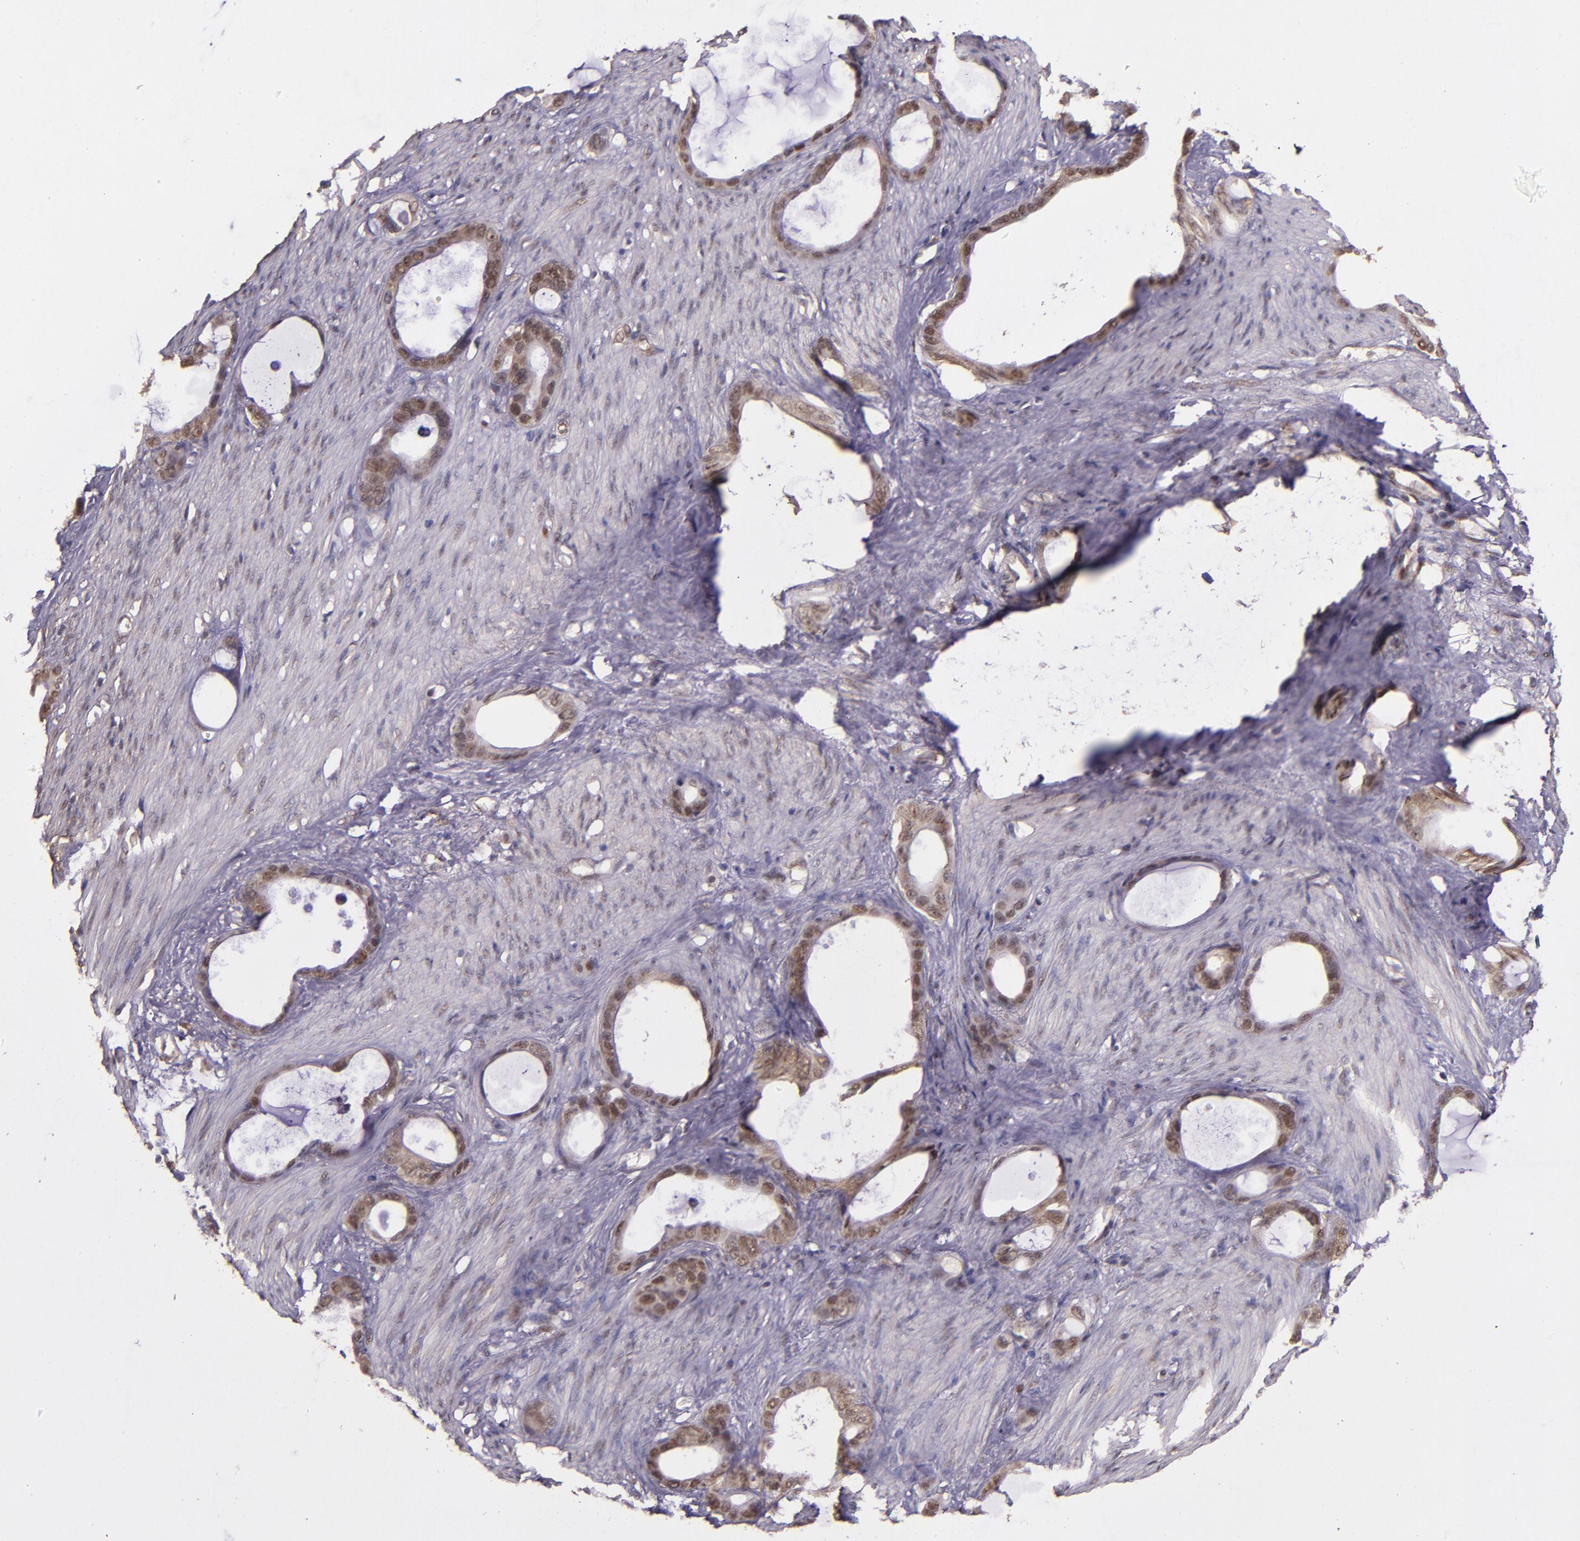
{"staining": {"intensity": "moderate", "quantity": ">75%", "location": "cytoplasmic/membranous,nuclear"}, "tissue": "stomach cancer", "cell_type": "Tumor cells", "image_type": "cancer", "snomed": [{"axis": "morphology", "description": "Adenocarcinoma, NOS"}, {"axis": "topography", "description": "Stomach"}], "caption": "High-magnification brightfield microscopy of stomach cancer (adenocarcinoma) stained with DAB (brown) and counterstained with hematoxylin (blue). tumor cells exhibit moderate cytoplasmic/membranous and nuclear positivity is present in about>75% of cells.", "gene": "STAT6", "patient": {"sex": "female", "age": 75}}